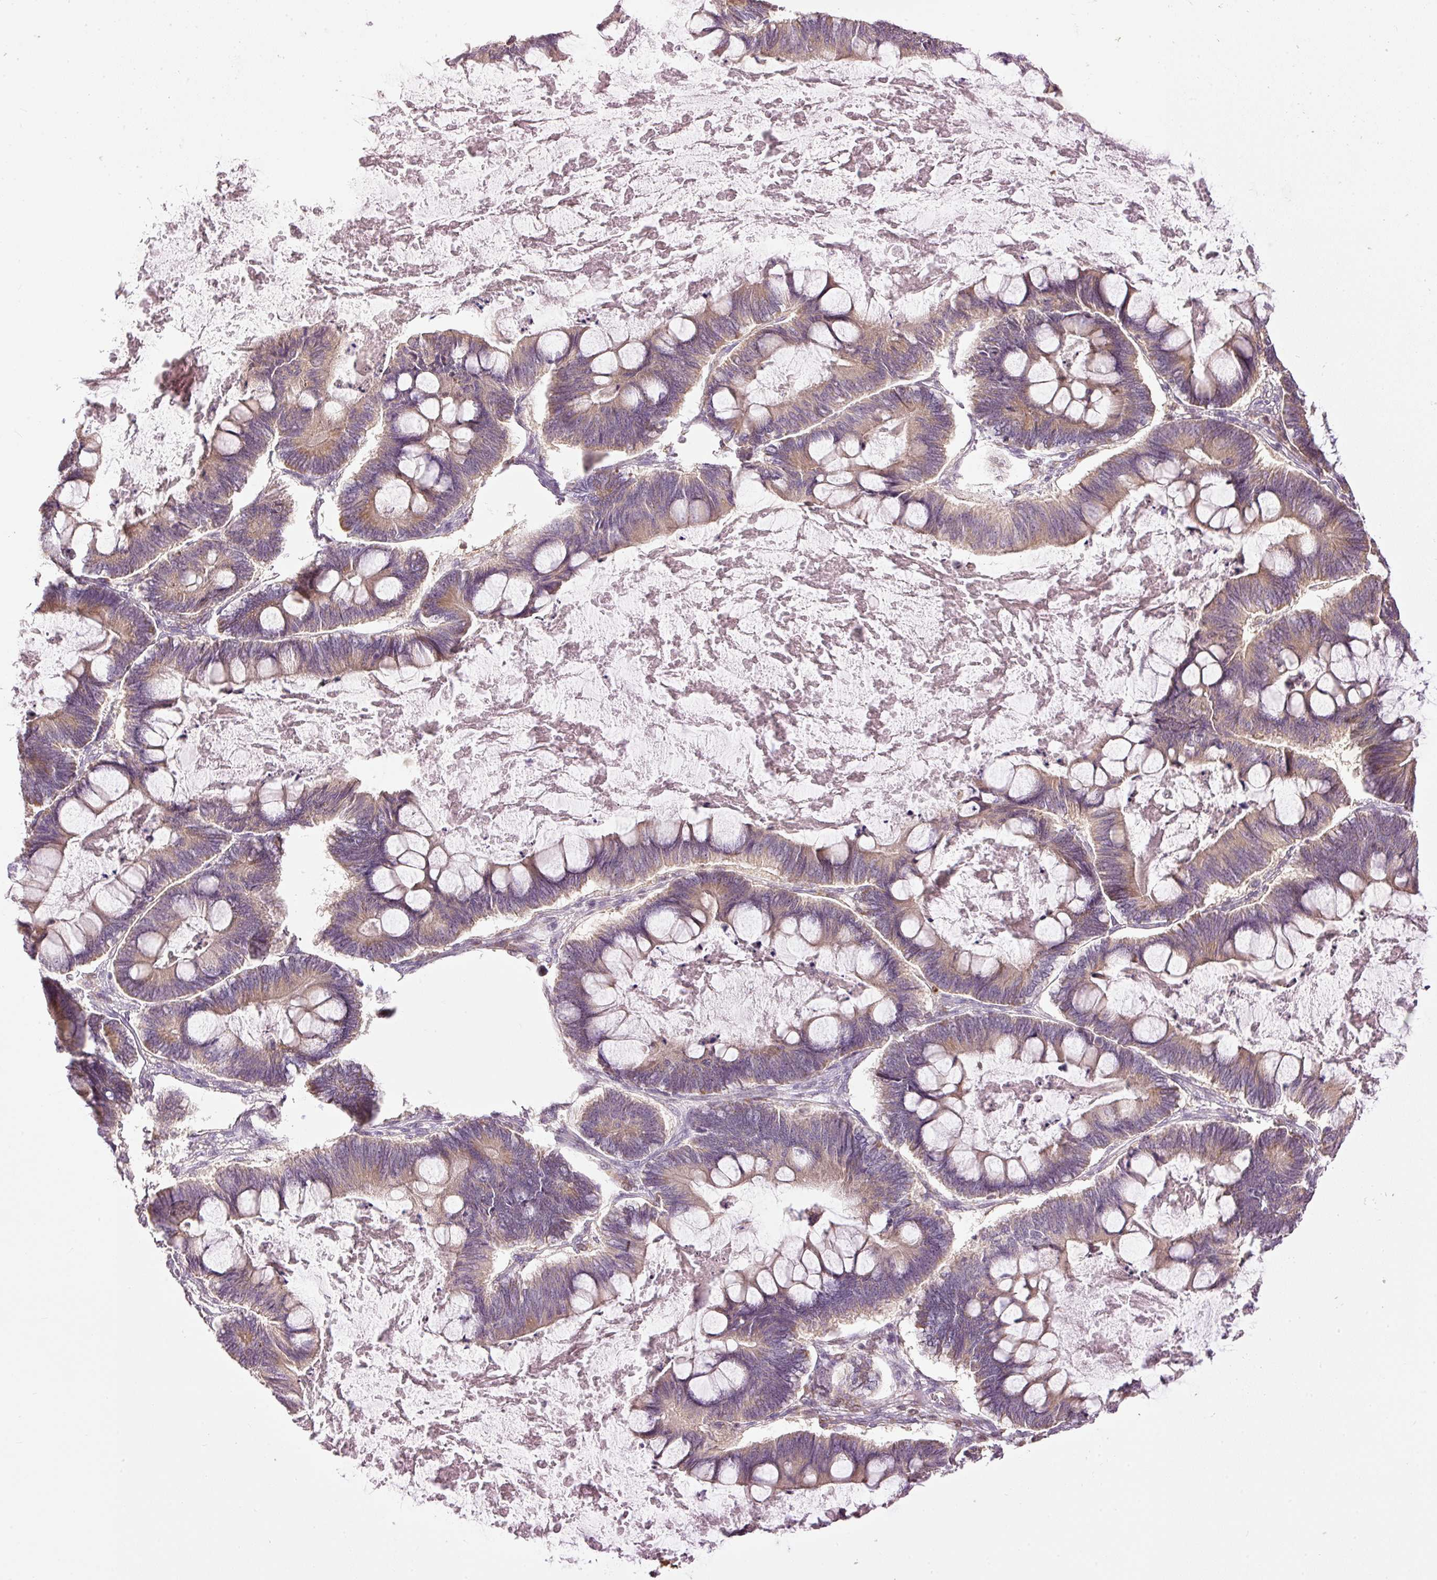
{"staining": {"intensity": "weak", "quantity": ">75%", "location": "cytoplasmic/membranous"}, "tissue": "ovarian cancer", "cell_type": "Tumor cells", "image_type": "cancer", "snomed": [{"axis": "morphology", "description": "Cystadenocarcinoma, mucinous, NOS"}, {"axis": "topography", "description": "Ovary"}], "caption": "Protein staining displays weak cytoplasmic/membranous positivity in approximately >75% of tumor cells in mucinous cystadenocarcinoma (ovarian).", "gene": "MTHFD1L", "patient": {"sex": "female", "age": 61}}